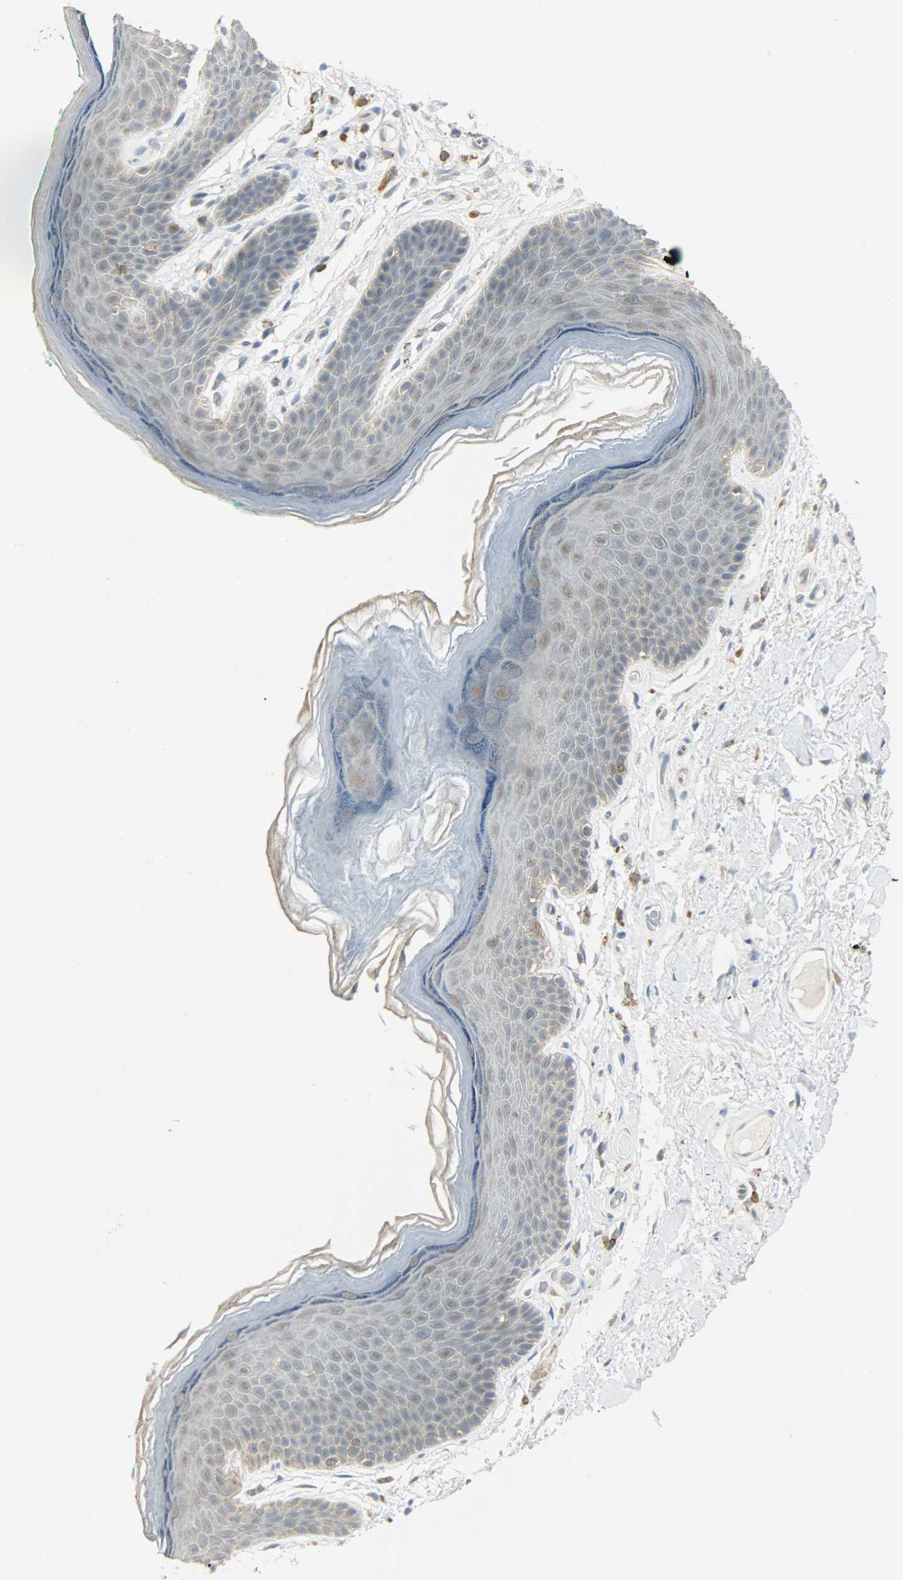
{"staining": {"intensity": "weak", "quantity": "<25%", "location": "cytoplasmic/membranous"}, "tissue": "skin", "cell_type": "Epidermal cells", "image_type": "normal", "snomed": [{"axis": "morphology", "description": "Normal tissue, NOS"}, {"axis": "topography", "description": "Anal"}], "caption": "A photomicrograph of skin stained for a protein demonstrates no brown staining in epidermal cells. The staining was performed using DAB (3,3'-diaminobenzidine) to visualize the protein expression in brown, while the nuclei were stained in blue with hematoxylin (Magnification: 20x).", "gene": "CD4", "patient": {"sex": "male", "age": 74}}